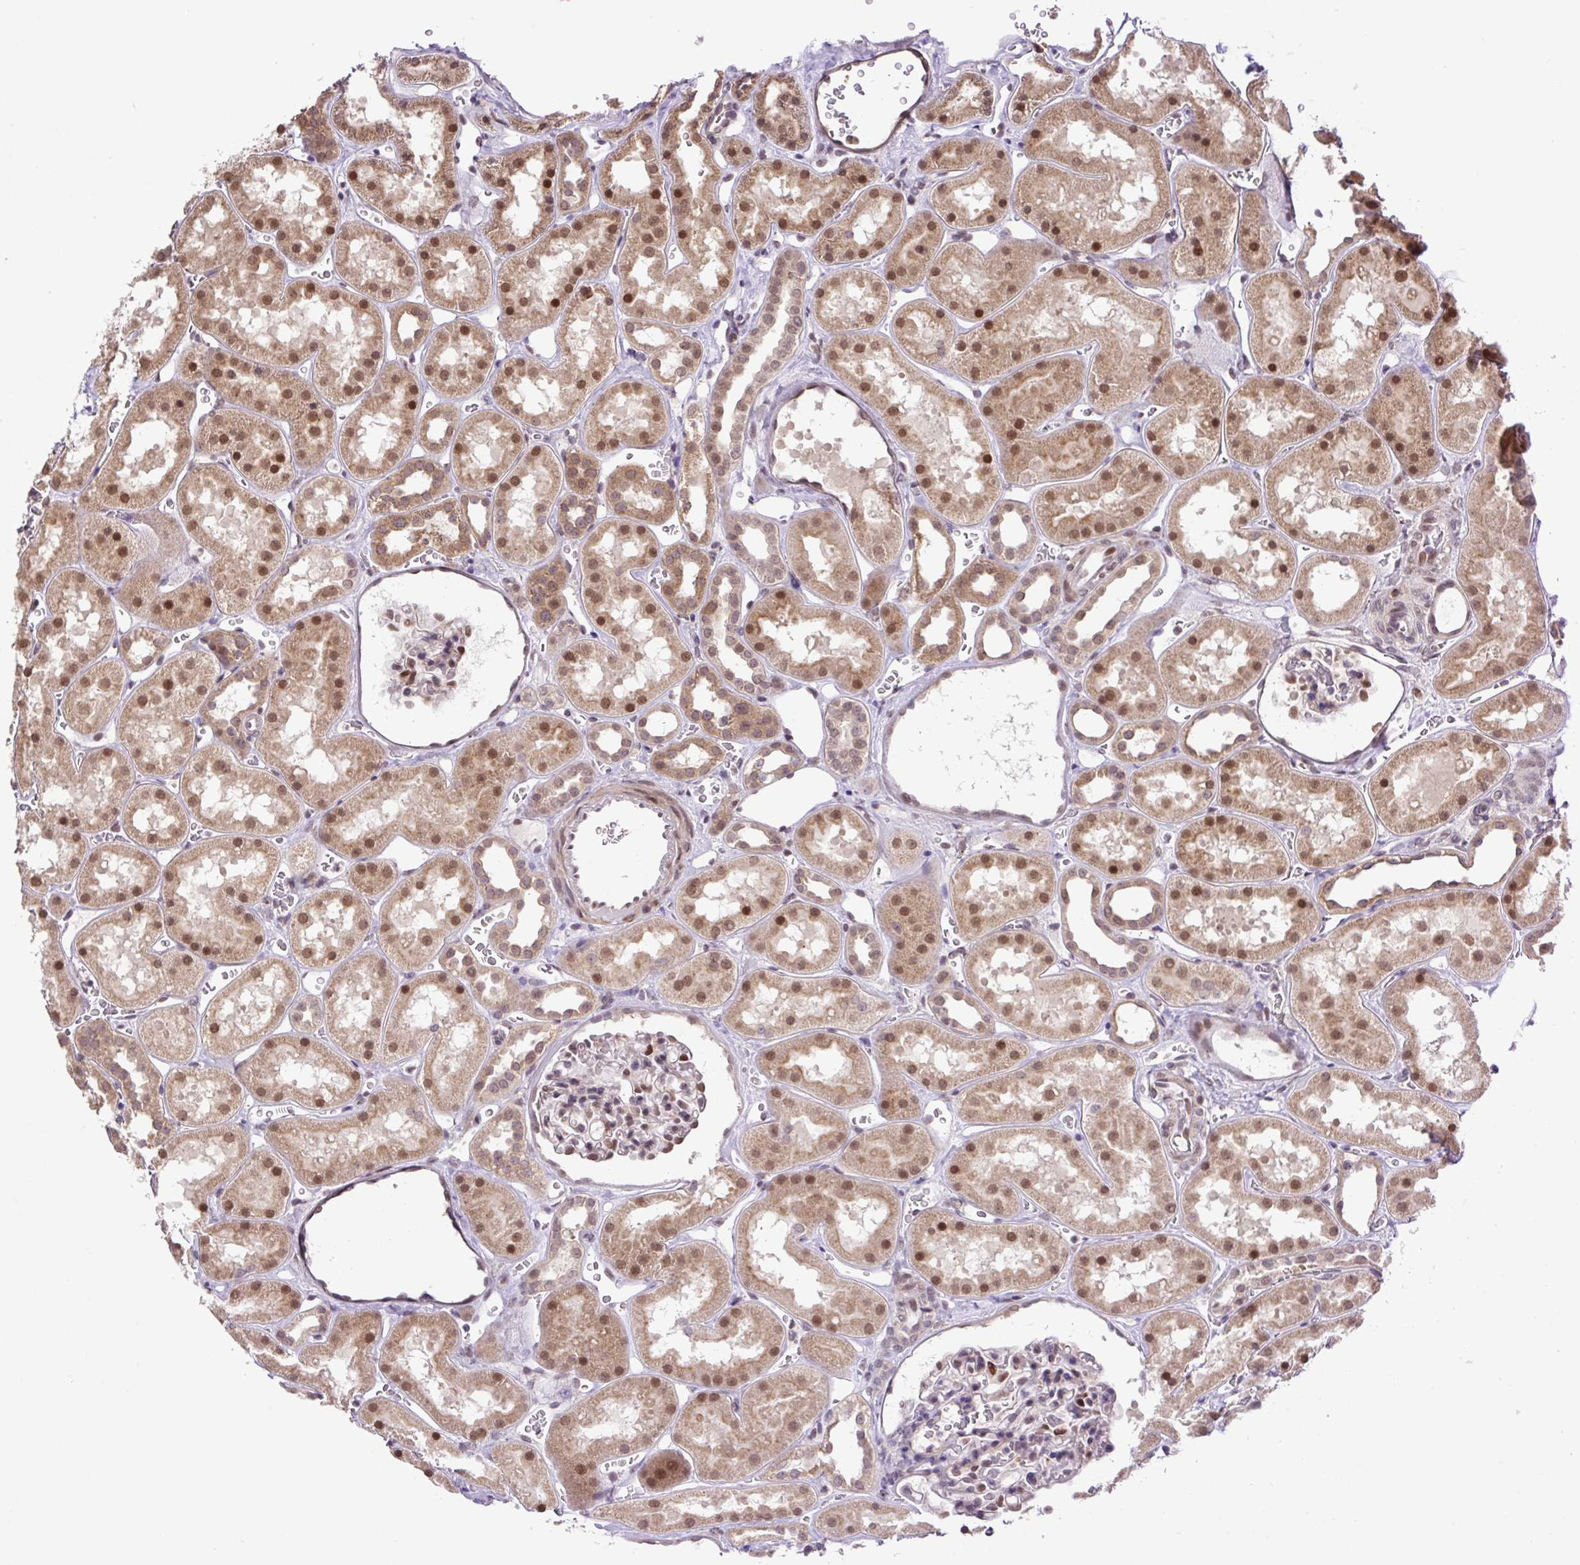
{"staining": {"intensity": "moderate", "quantity": "25%-75%", "location": "nuclear"}, "tissue": "kidney", "cell_type": "Cells in glomeruli", "image_type": "normal", "snomed": [{"axis": "morphology", "description": "Normal tissue, NOS"}, {"axis": "topography", "description": "Kidney"}], "caption": "Immunohistochemical staining of normal kidney shows 25%-75% levels of moderate nuclear protein expression in approximately 25%-75% of cells in glomeruli.", "gene": "KPNA1", "patient": {"sex": "female", "age": 41}}